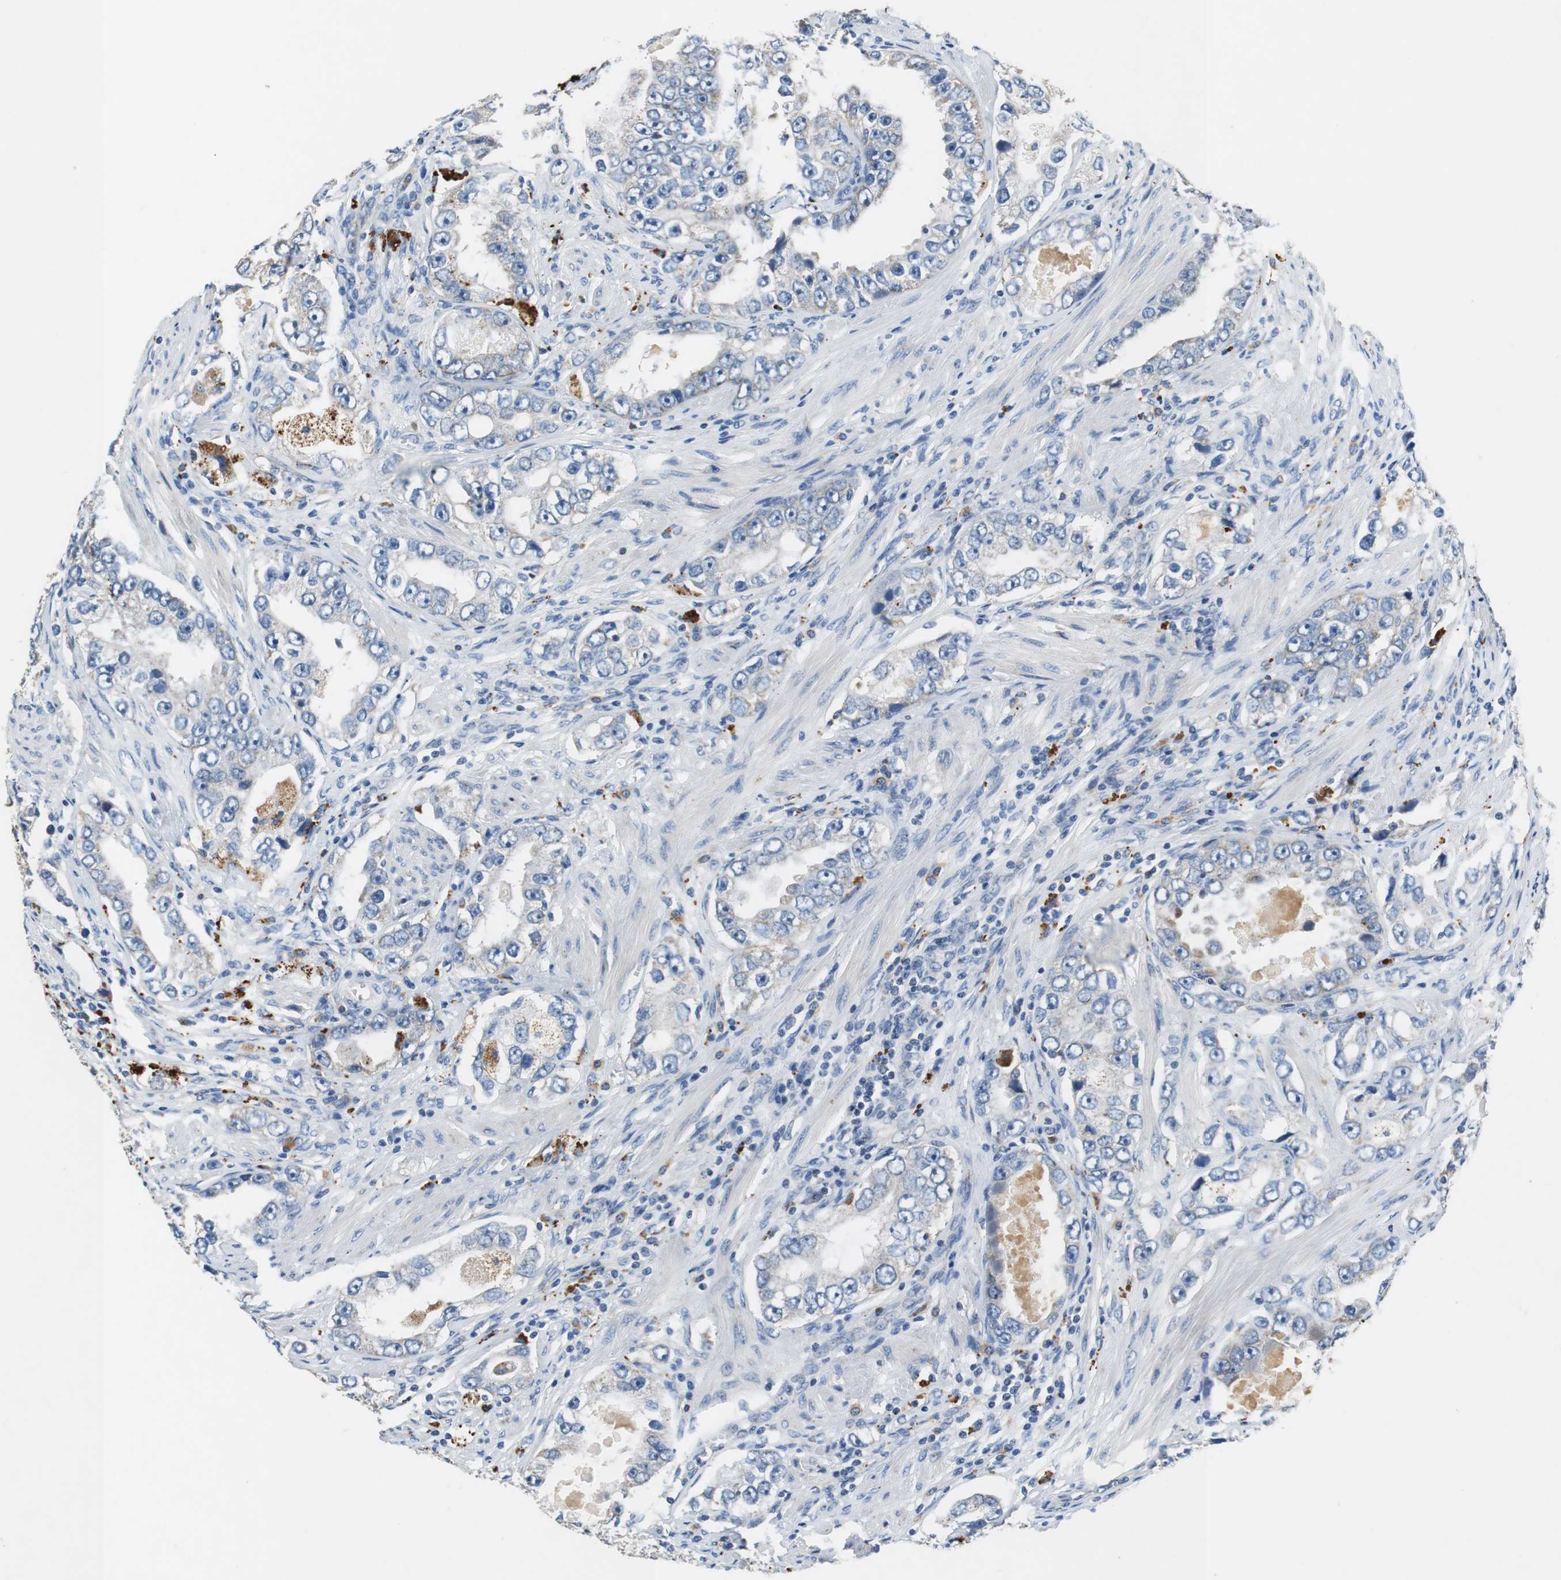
{"staining": {"intensity": "weak", "quantity": "<25%", "location": "cytoplasmic/membranous"}, "tissue": "prostate cancer", "cell_type": "Tumor cells", "image_type": "cancer", "snomed": [{"axis": "morphology", "description": "Adenocarcinoma, High grade"}, {"axis": "topography", "description": "Prostate"}], "caption": "Tumor cells show no significant positivity in prostate cancer.", "gene": "NLGN1", "patient": {"sex": "male", "age": 63}}